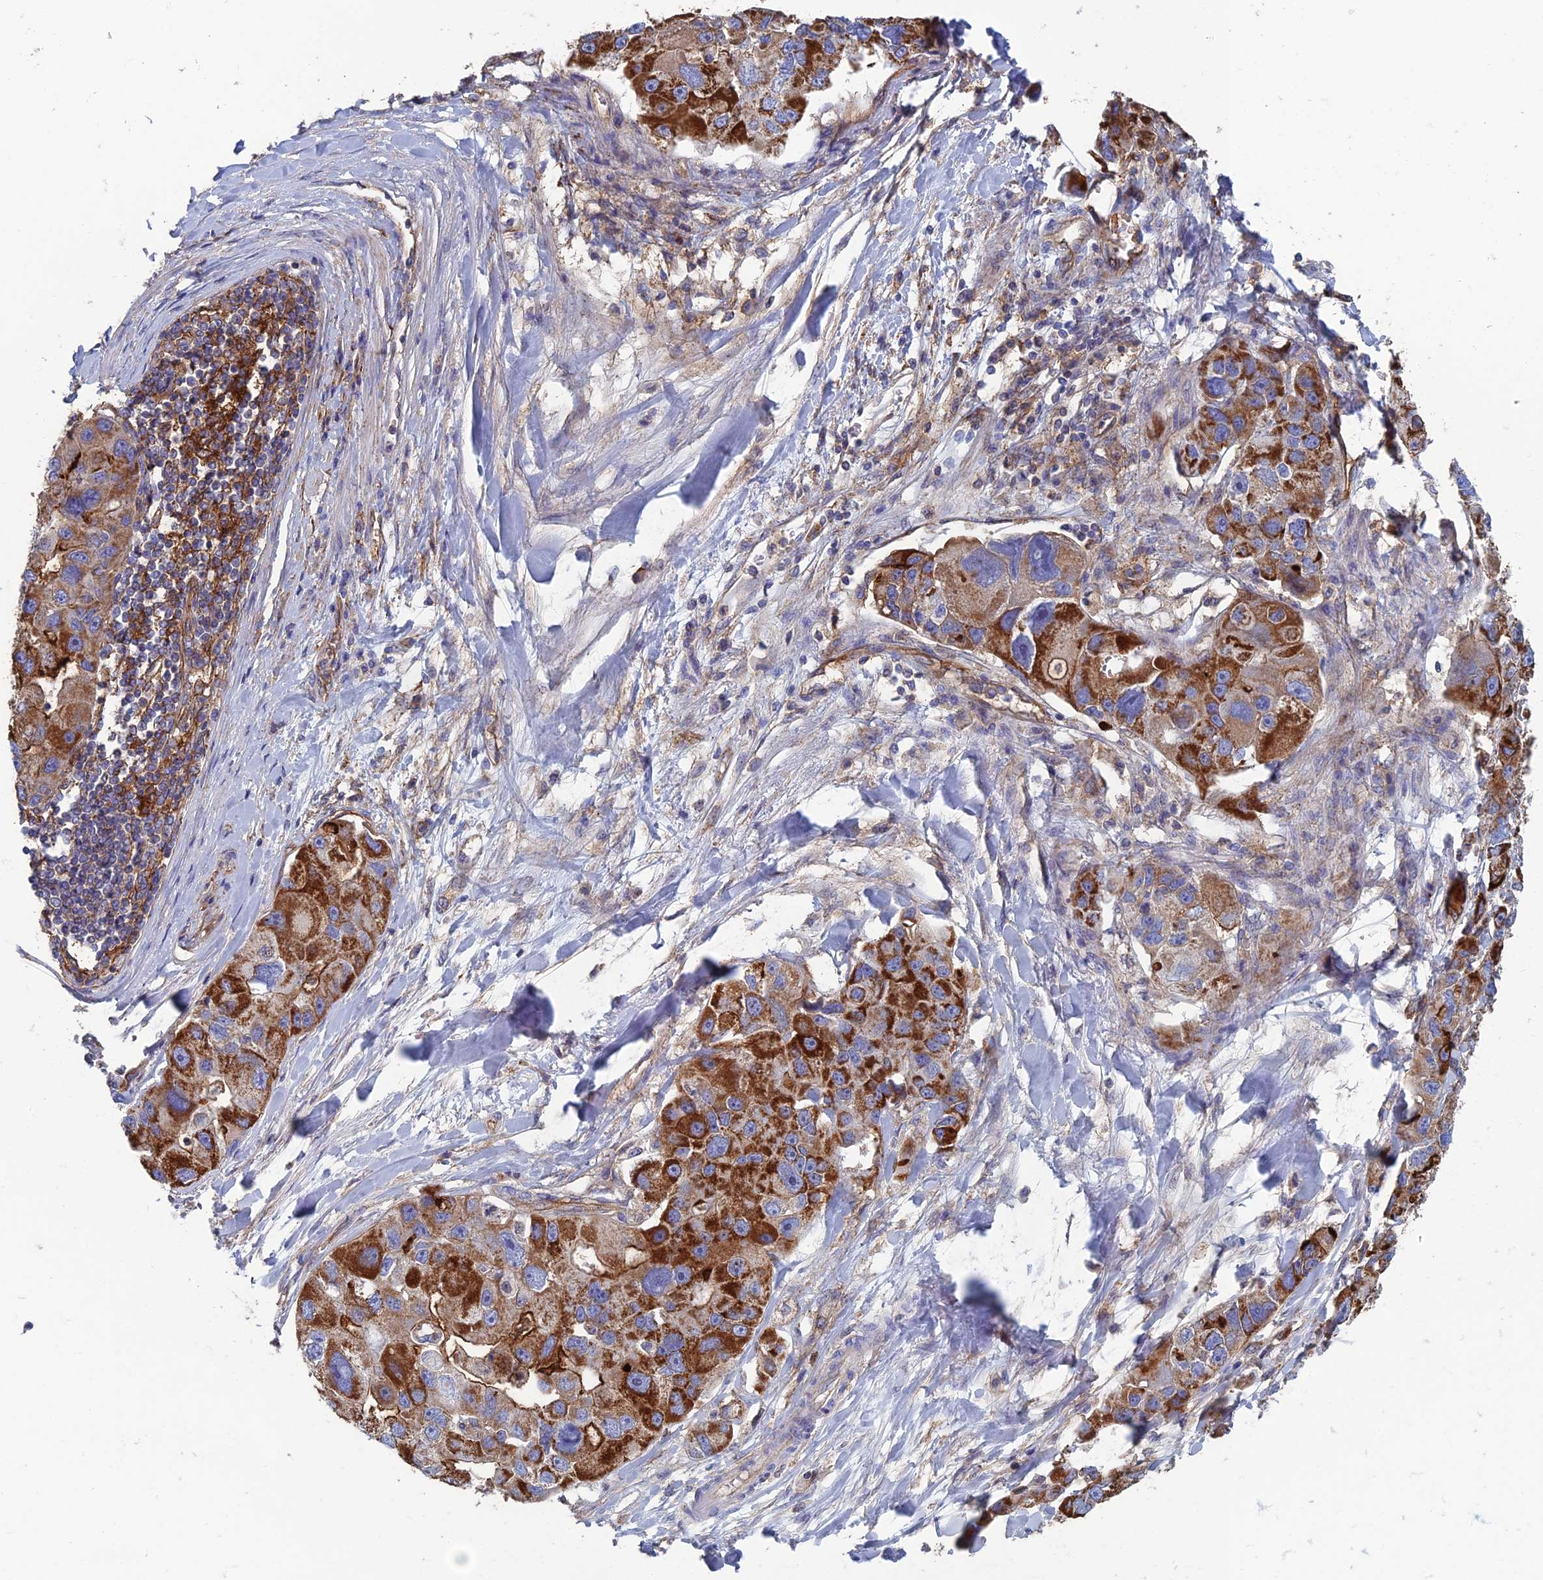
{"staining": {"intensity": "strong", "quantity": ">75%", "location": "cytoplasmic/membranous"}, "tissue": "lung cancer", "cell_type": "Tumor cells", "image_type": "cancer", "snomed": [{"axis": "morphology", "description": "Adenocarcinoma, NOS"}, {"axis": "topography", "description": "Lung"}], "caption": "Human lung adenocarcinoma stained with a protein marker demonstrates strong staining in tumor cells.", "gene": "SNX11", "patient": {"sex": "female", "age": 54}}